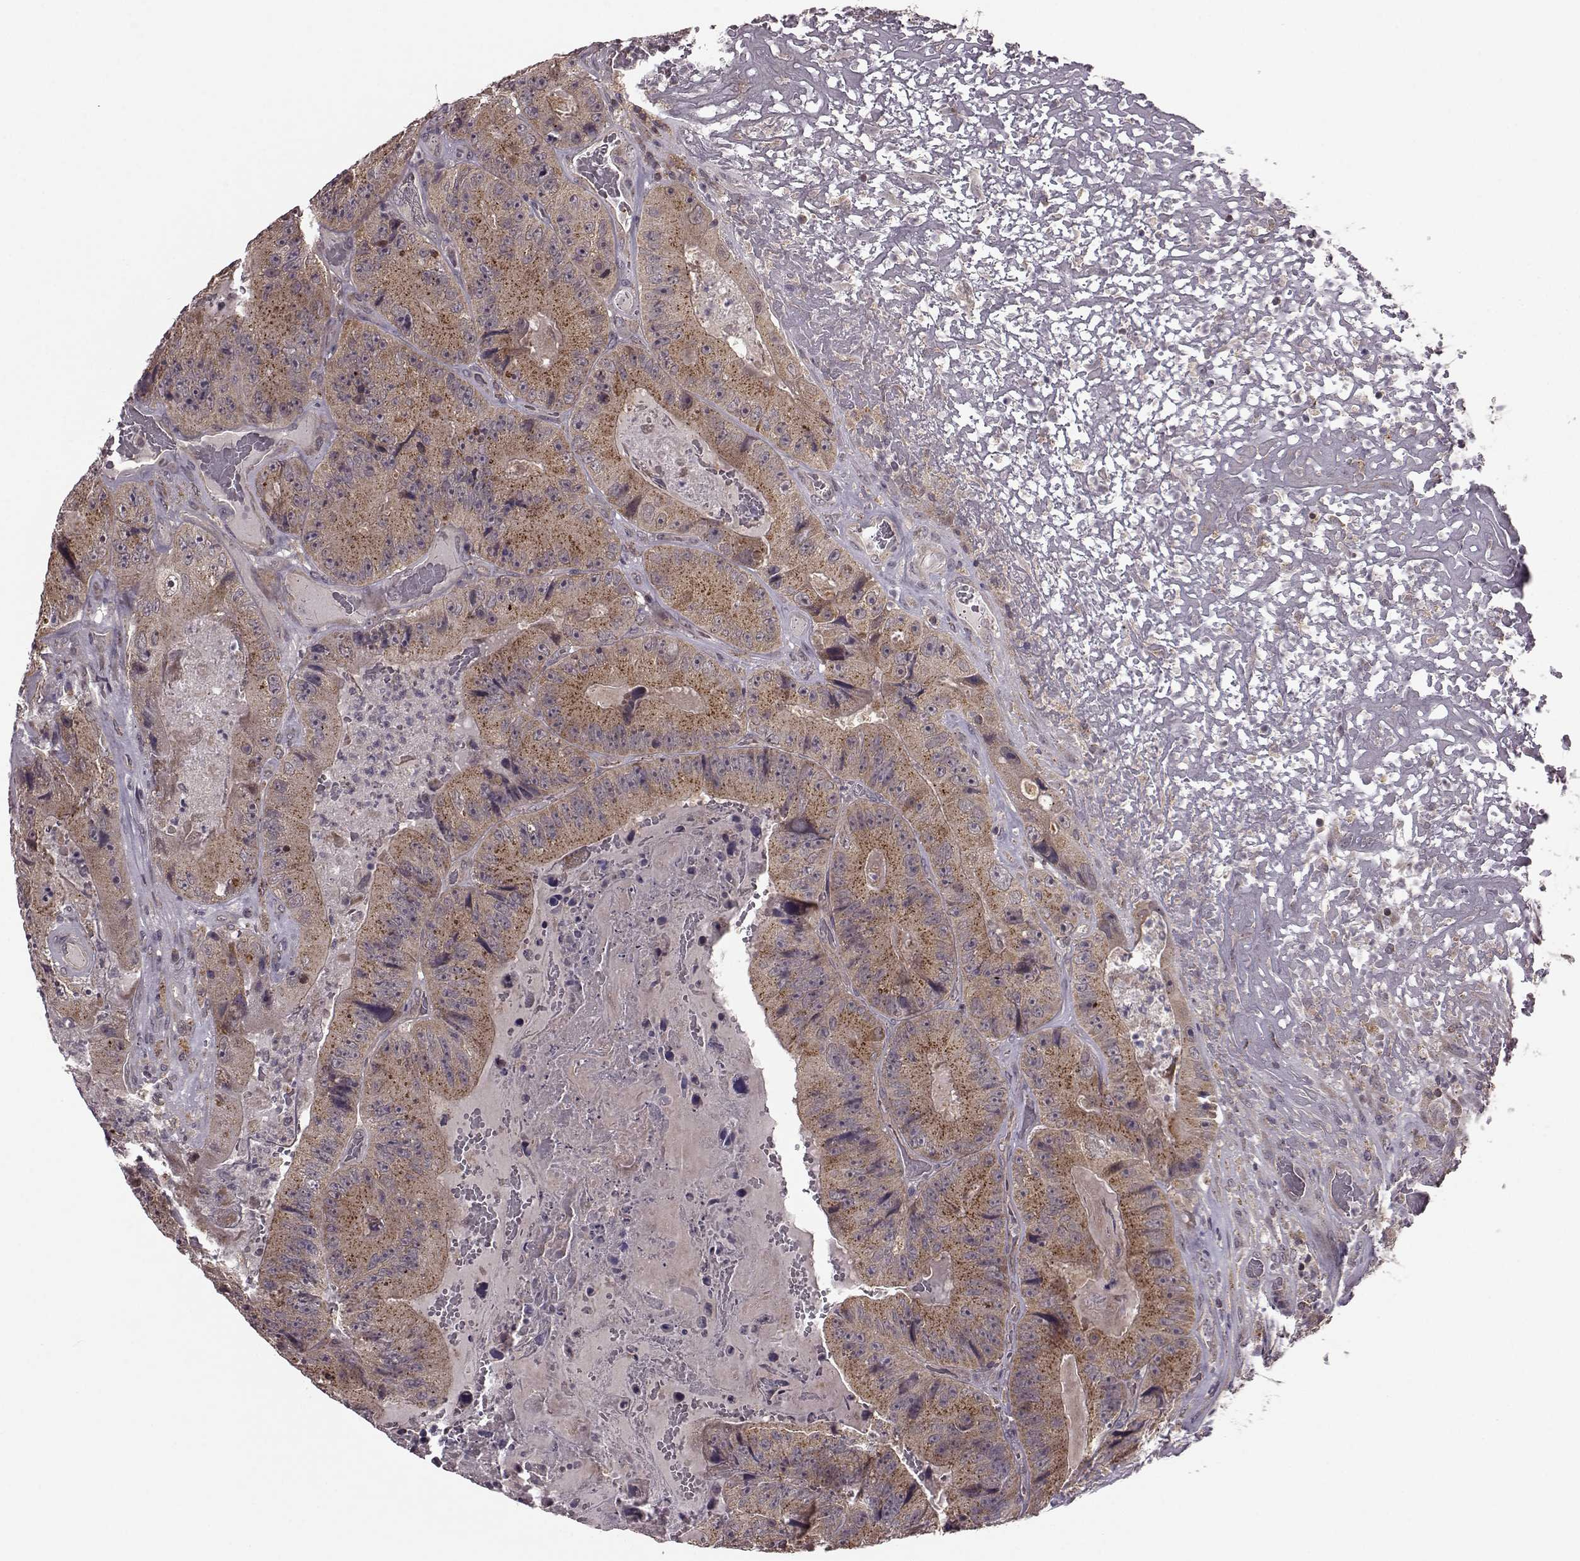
{"staining": {"intensity": "weak", "quantity": ">75%", "location": "cytoplasmic/membranous"}, "tissue": "colorectal cancer", "cell_type": "Tumor cells", "image_type": "cancer", "snomed": [{"axis": "morphology", "description": "Adenocarcinoma, NOS"}, {"axis": "topography", "description": "Colon"}], "caption": "This micrograph displays IHC staining of human colorectal adenocarcinoma, with low weak cytoplasmic/membranous staining in approximately >75% of tumor cells.", "gene": "FNIP2", "patient": {"sex": "female", "age": 86}}